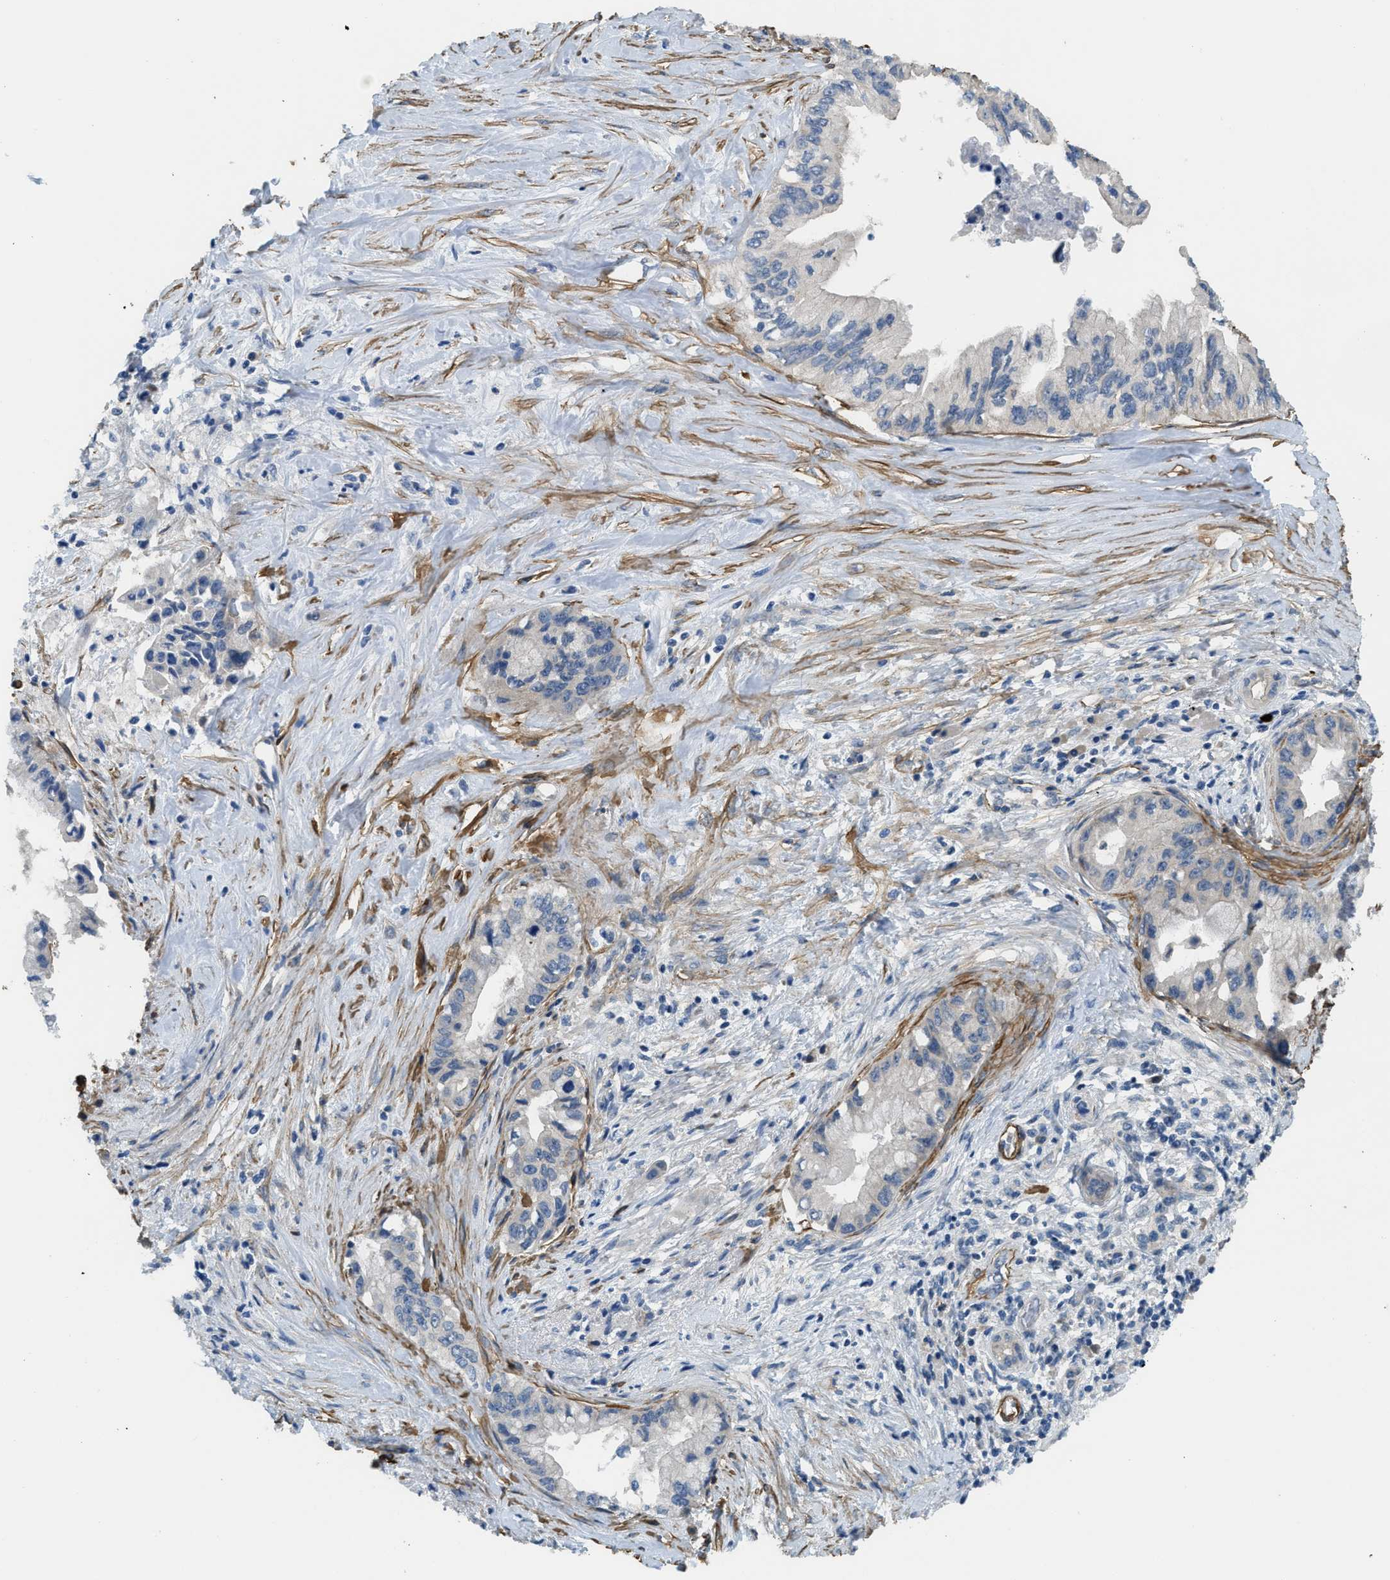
{"staining": {"intensity": "negative", "quantity": "none", "location": "none"}, "tissue": "pancreatic cancer", "cell_type": "Tumor cells", "image_type": "cancer", "snomed": [{"axis": "morphology", "description": "Adenocarcinoma, NOS"}, {"axis": "topography", "description": "Pancreas"}], "caption": "Immunohistochemical staining of human pancreatic adenocarcinoma demonstrates no significant positivity in tumor cells.", "gene": "BMPR1A", "patient": {"sex": "female", "age": 73}}